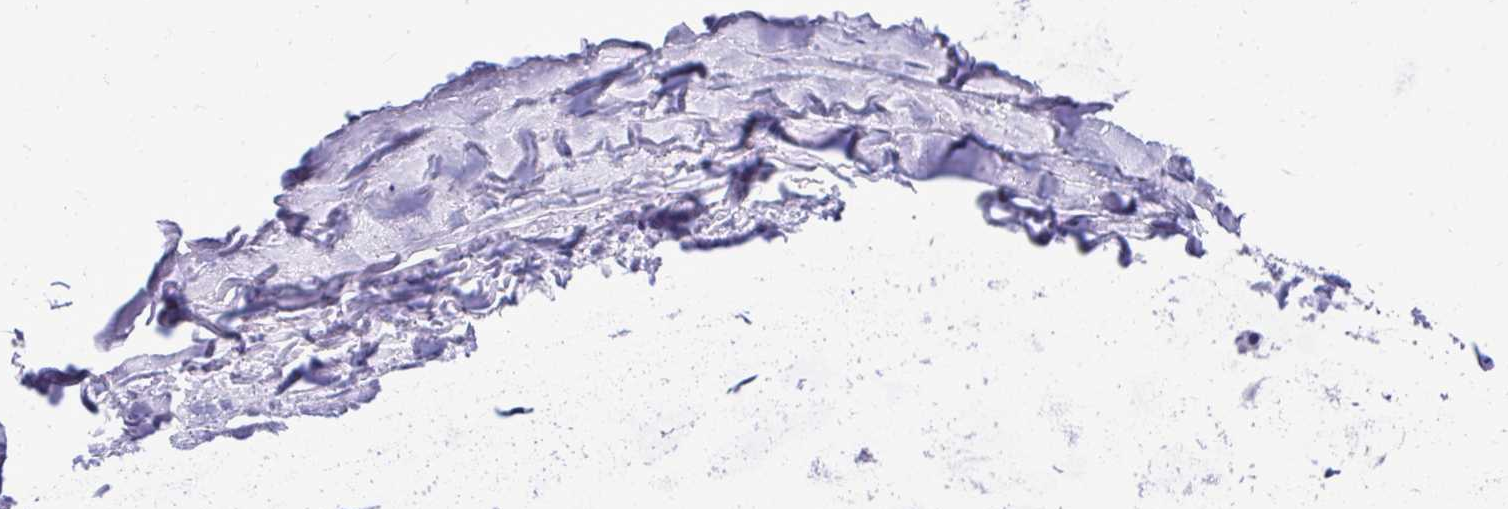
{"staining": {"intensity": "negative", "quantity": "none", "location": "none"}, "tissue": "adipose tissue", "cell_type": "Adipocytes", "image_type": "normal", "snomed": [{"axis": "morphology", "description": "Normal tissue, NOS"}, {"axis": "topography", "description": "Lymph node"}, {"axis": "topography", "description": "Cartilage tissue"}, {"axis": "topography", "description": "Bronchus"}], "caption": "The IHC image has no significant staining in adipocytes of adipose tissue. (Immunohistochemistry (ihc), brightfield microscopy, high magnification).", "gene": "PGM2L1", "patient": {"sex": "female", "age": 70}}